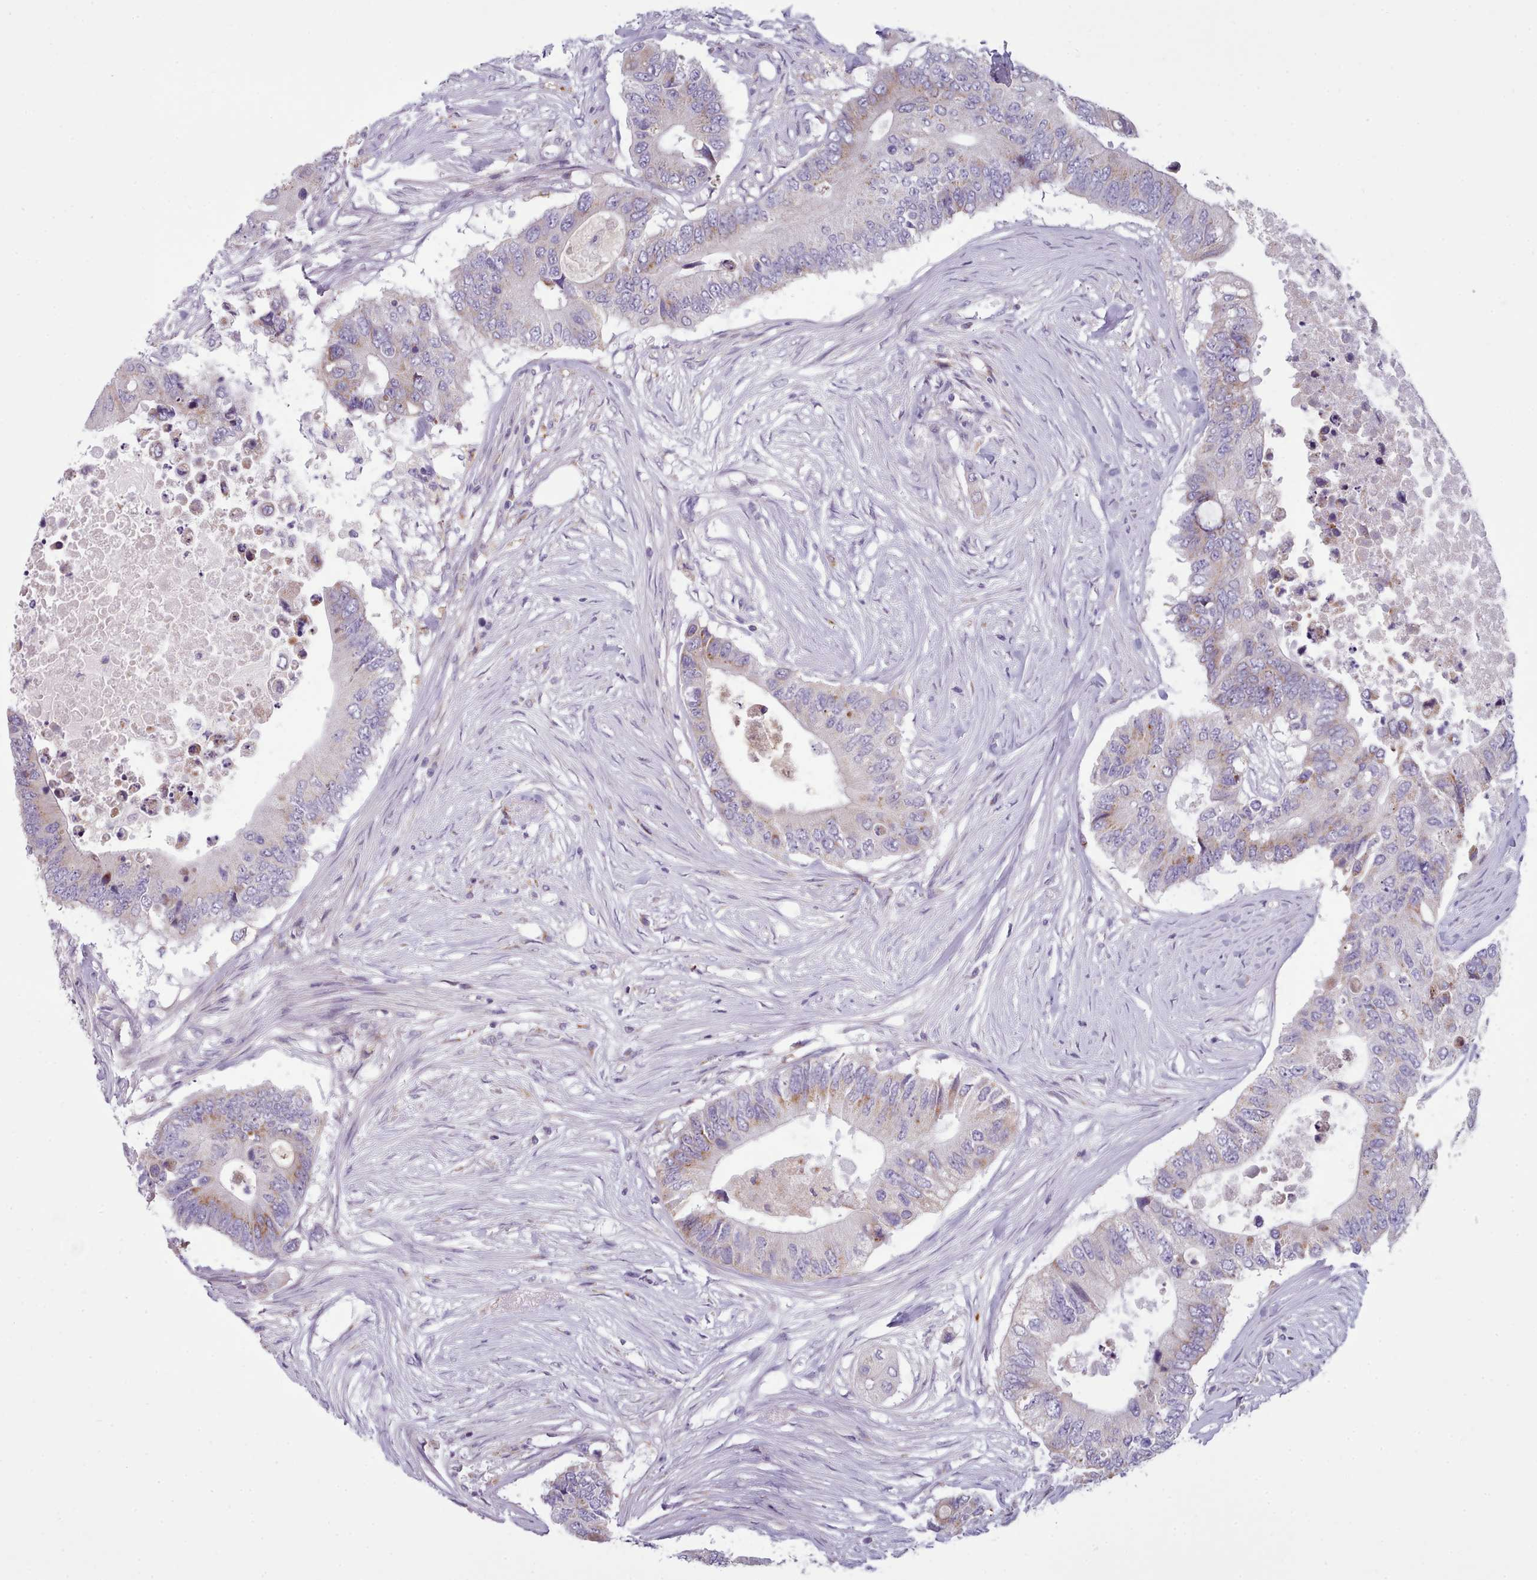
{"staining": {"intensity": "moderate", "quantity": "<25%", "location": "cytoplasmic/membranous"}, "tissue": "colorectal cancer", "cell_type": "Tumor cells", "image_type": "cancer", "snomed": [{"axis": "morphology", "description": "Adenocarcinoma, NOS"}, {"axis": "topography", "description": "Colon"}], "caption": "Colorectal cancer (adenocarcinoma) tissue shows moderate cytoplasmic/membranous staining in about <25% of tumor cells, visualized by immunohistochemistry.", "gene": "SLC52A3", "patient": {"sex": "male", "age": 71}}